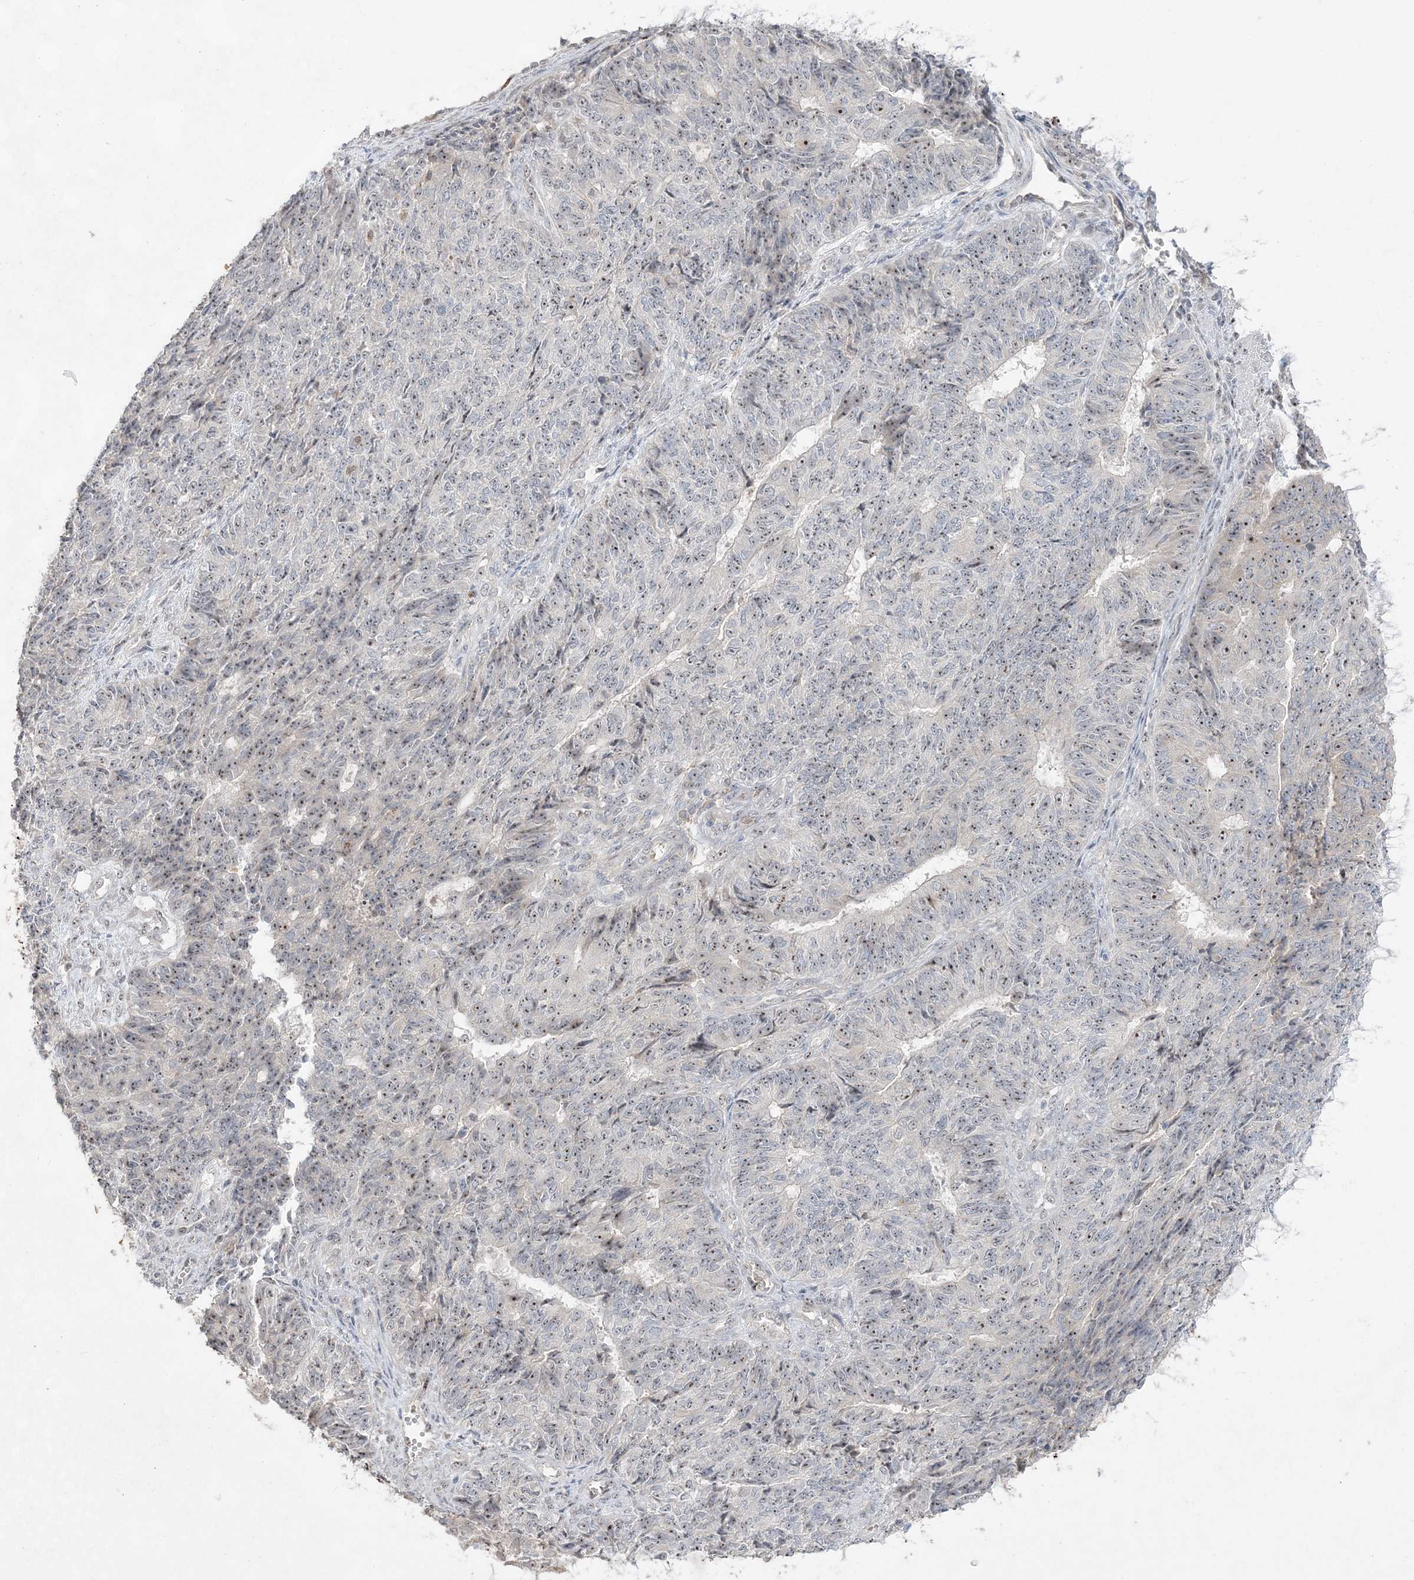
{"staining": {"intensity": "moderate", "quantity": "25%-75%", "location": "nuclear"}, "tissue": "endometrial cancer", "cell_type": "Tumor cells", "image_type": "cancer", "snomed": [{"axis": "morphology", "description": "Adenocarcinoma, NOS"}, {"axis": "topography", "description": "Endometrium"}], "caption": "Tumor cells exhibit medium levels of moderate nuclear staining in about 25%-75% of cells in human endometrial cancer (adenocarcinoma).", "gene": "NOP16", "patient": {"sex": "female", "age": 32}}